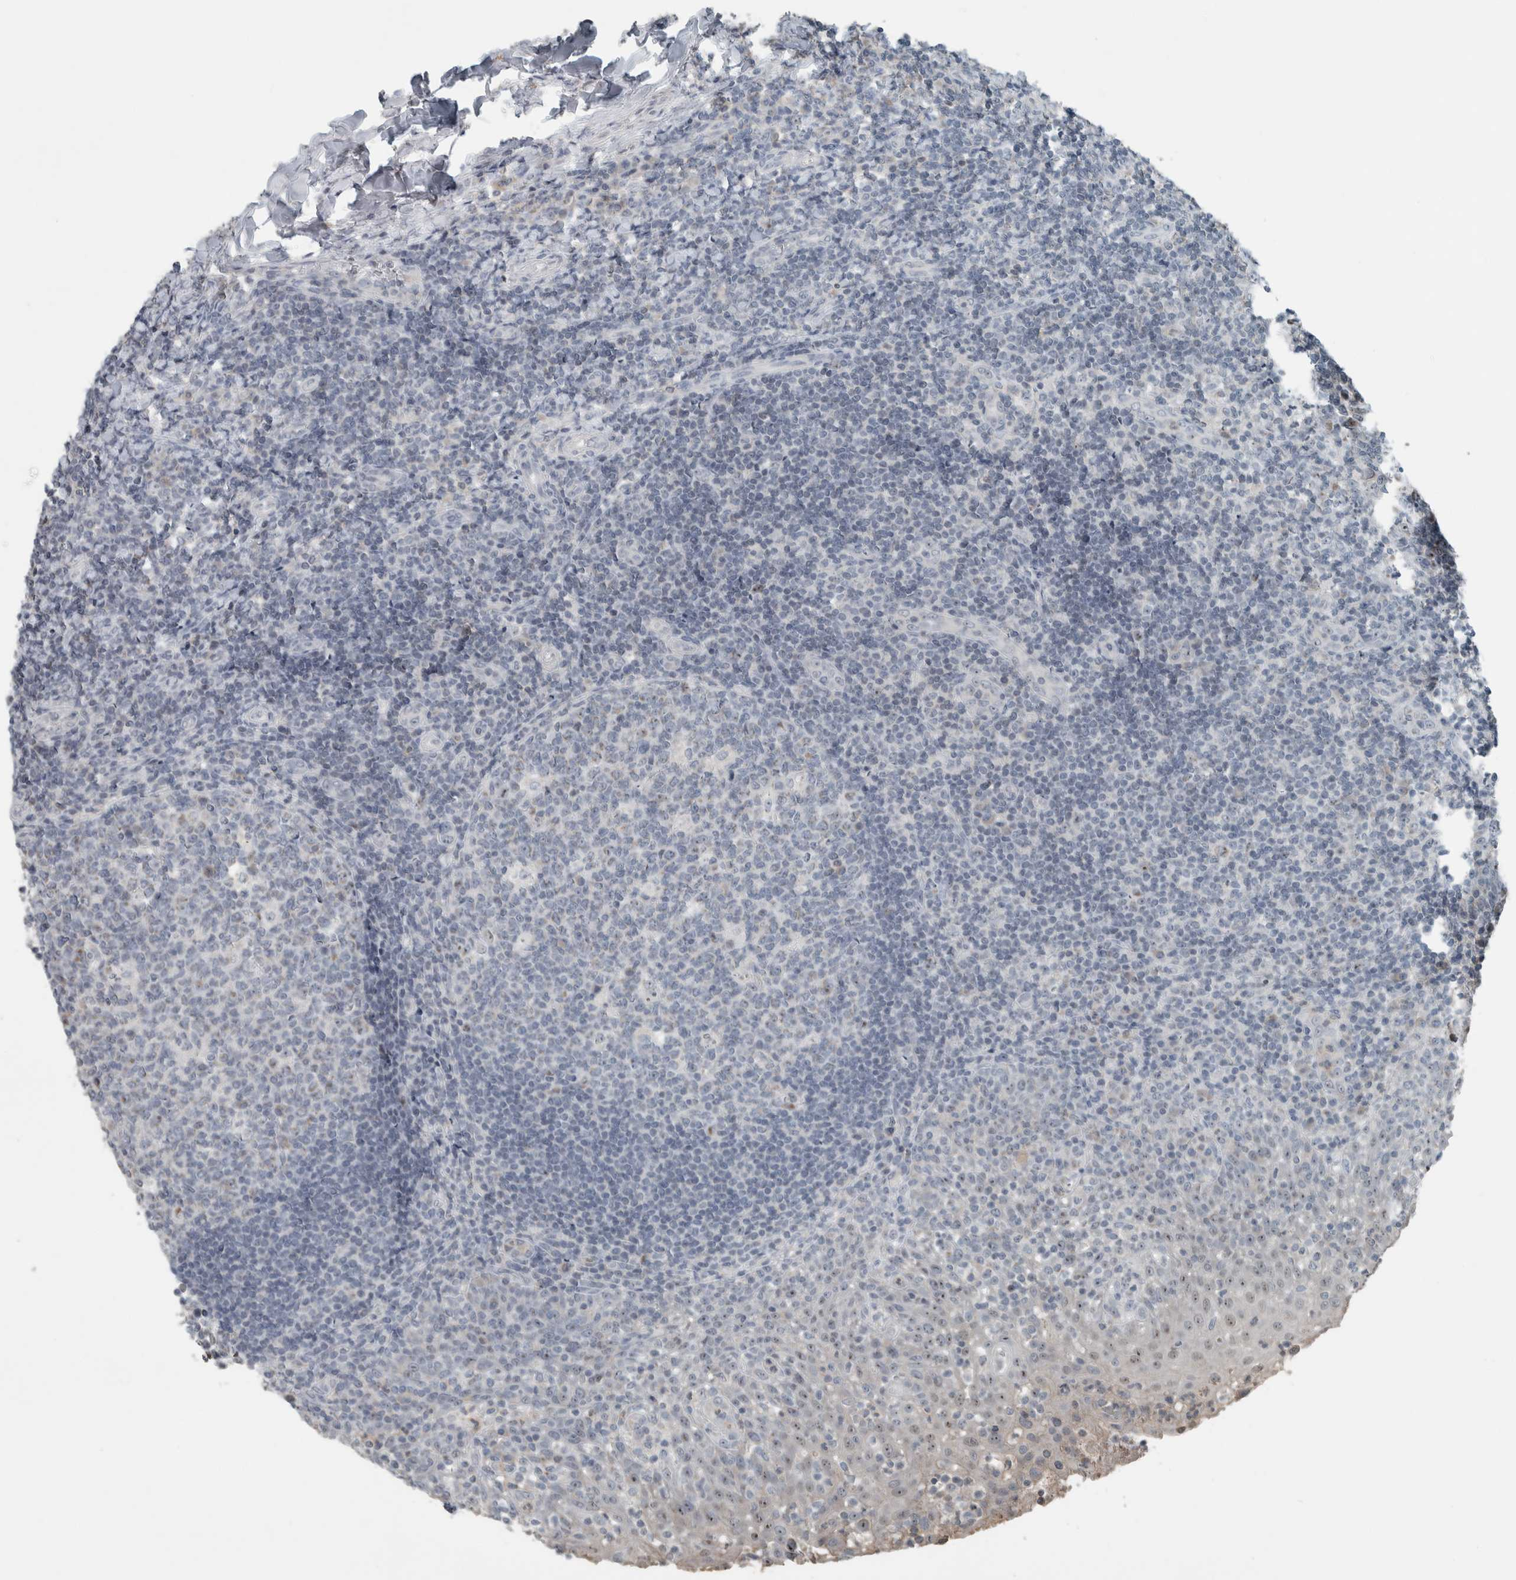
{"staining": {"intensity": "negative", "quantity": "none", "location": "none"}, "tissue": "tonsil", "cell_type": "Germinal center cells", "image_type": "normal", "snomed": [{"axis": "morphology", "description": "Normal tissue, NOS"}, {"axis": "topography", "description": "Tonsil"}], "caption": "This is an immunohistochemistry photomicrograph of benign tonsil. There is no expression in germinal center cells.", "gene": "RPF1", "patient": {"sex": "female", "age": 19}}